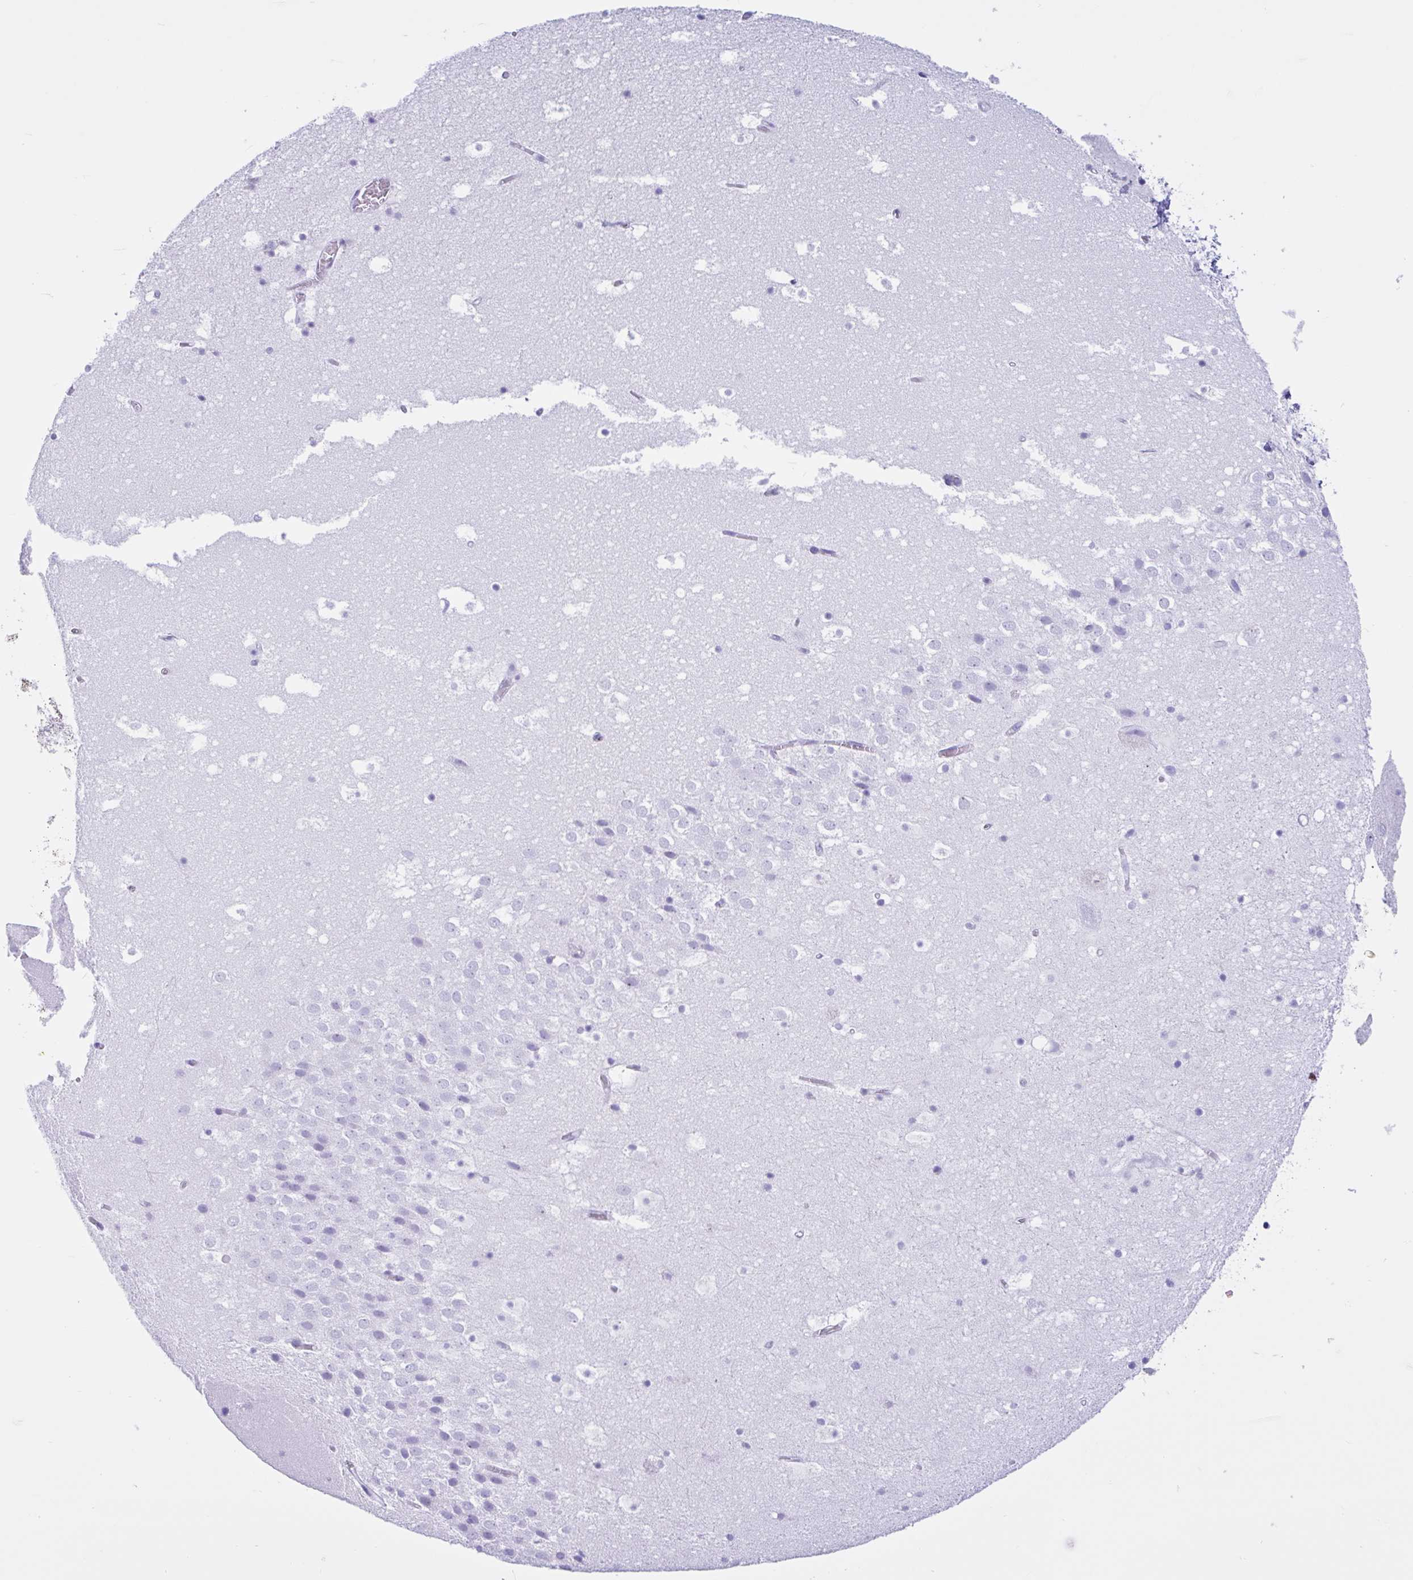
{"staining": {"intensity": "negative", "quantity": "none", "location": "none"}, "tissue": "hippocampus", "cell_type": "Glial cells", "image_type": "normal", "snomed": [{"axis": "morphology", "description": "Normal tissue, NOS"}, {"axis": "topography", "description": "Hippocampus"}], "caption": "Human hippocampus stained for a protein using immunohistochemistry (IHC) exhibits no expression in glial cells.", "gene": "IAPP", "patient": {"sex": "female", "age": 42}}